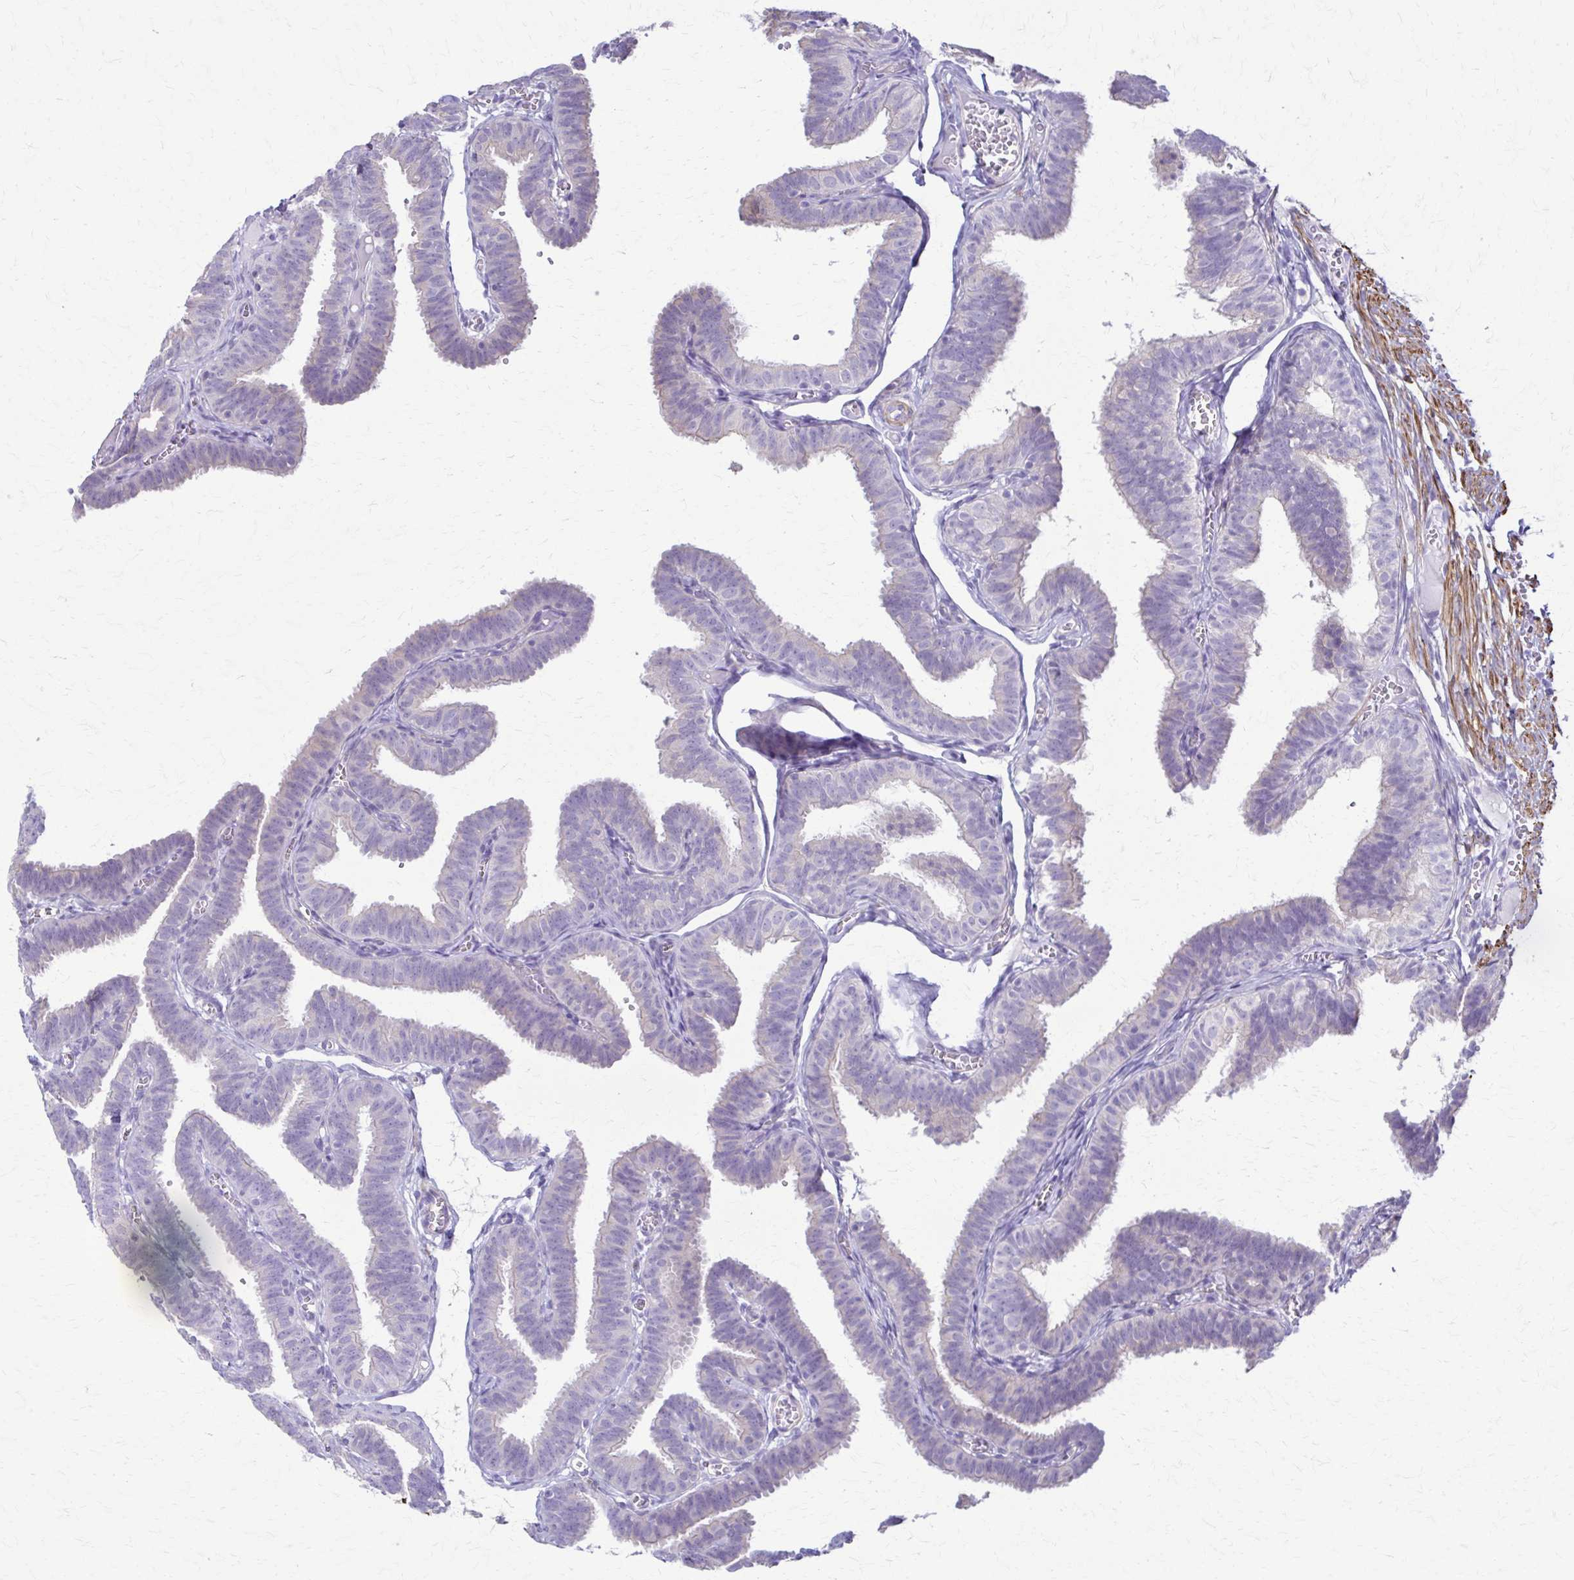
{"staining": {"intensity": "negative", "quantity": "none", "location": "none"}, "tissue": "fallopian tube", "cell_type": "Glandular cells", "image_type": "normal", "snomed": [{"axis": "morphology", "description": "Normal tissue, NOS"}, {"axis": "topography", "description": "Fallopian tube"}], "caption": "IHC histopathology image of unremarkable human fallopian tube stained for a protein (brown), which demonstrates no staining in glandular cells.", "gene": "DSP", "patient": {"sex": "female", "age": 25}}